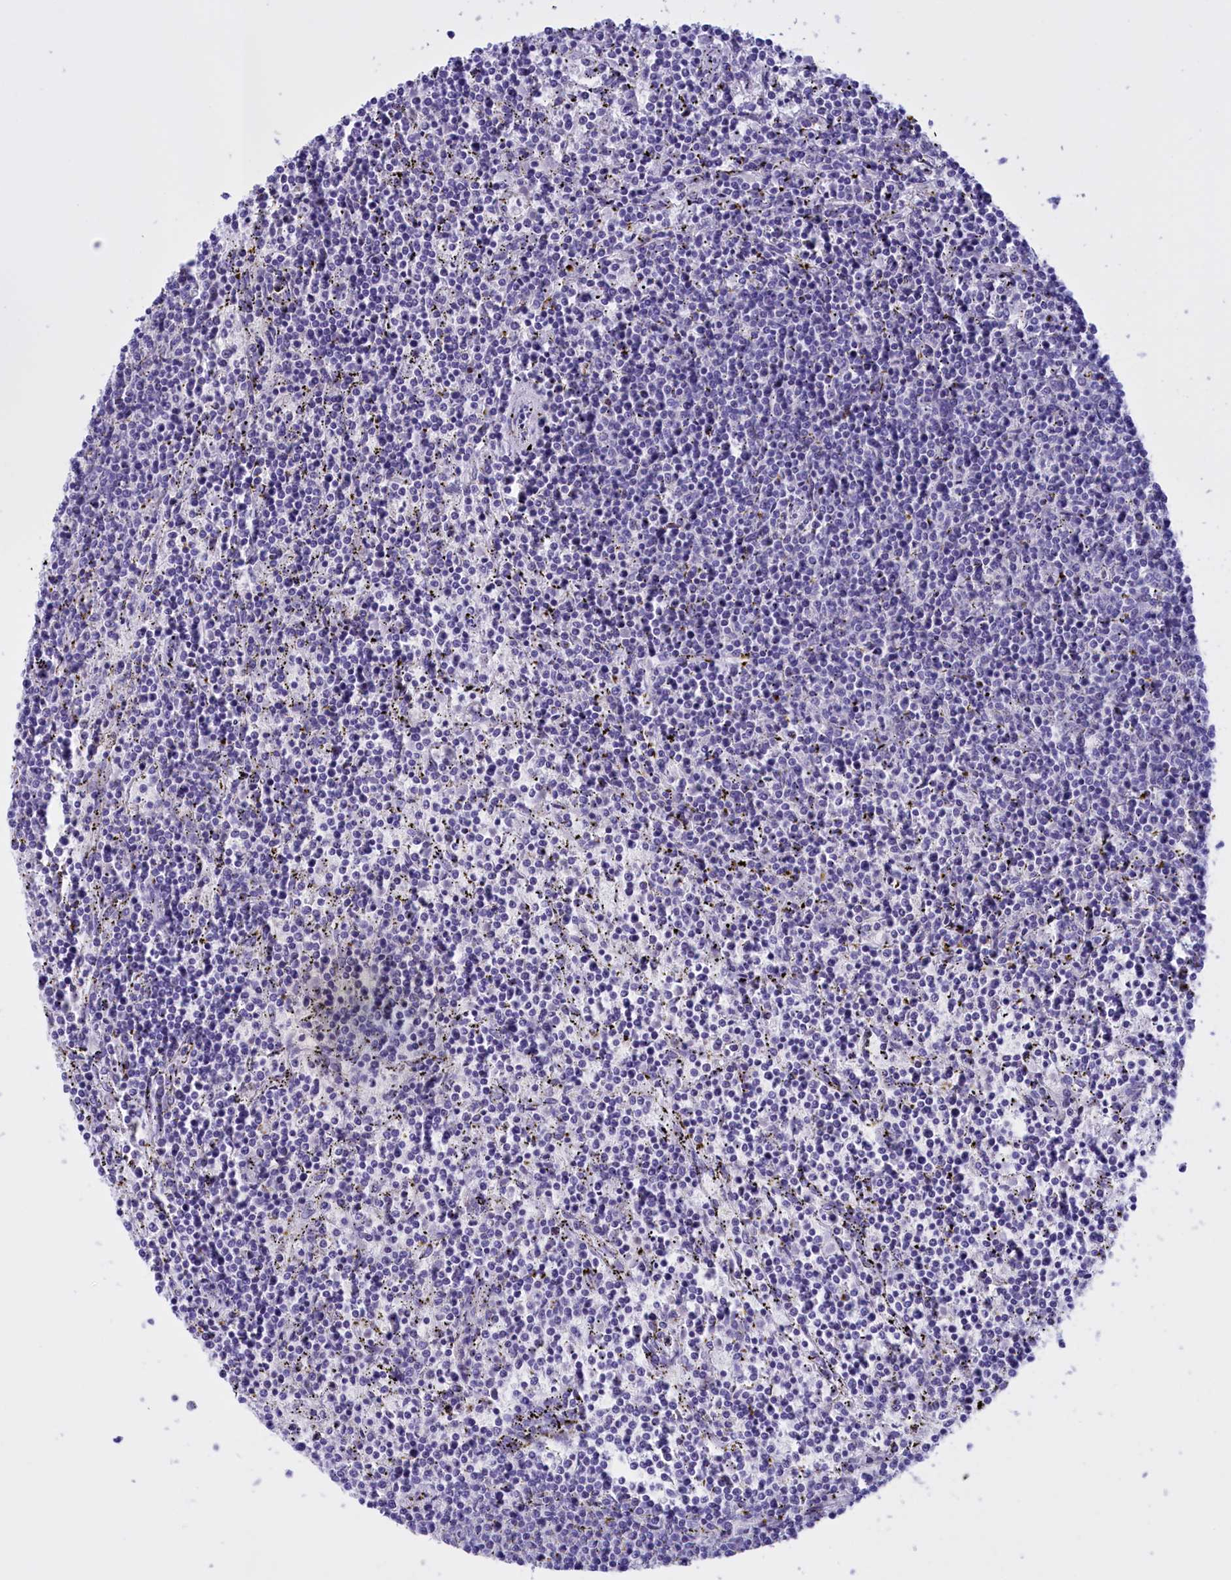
{"staining": {"intensity": "negative", "quantity": "none", "location": "none"}, "tissue": "lymphoma", "cell_type": "Tumor cells", "image_type": "cancer", "snomed": [{"axis": "morphology", "description": "Malignant lymphoma, non-Hodgkin's type, Low grade"}, {"axis": "topography", "description": "Spleen"}], "caption": "Tumor cells are negative for brown protein staining in malignant lymphoma, non-Hodgkin's type (low-grade).", "gene": "PROK2", "patient": {"sex": "female", "age": 50}}